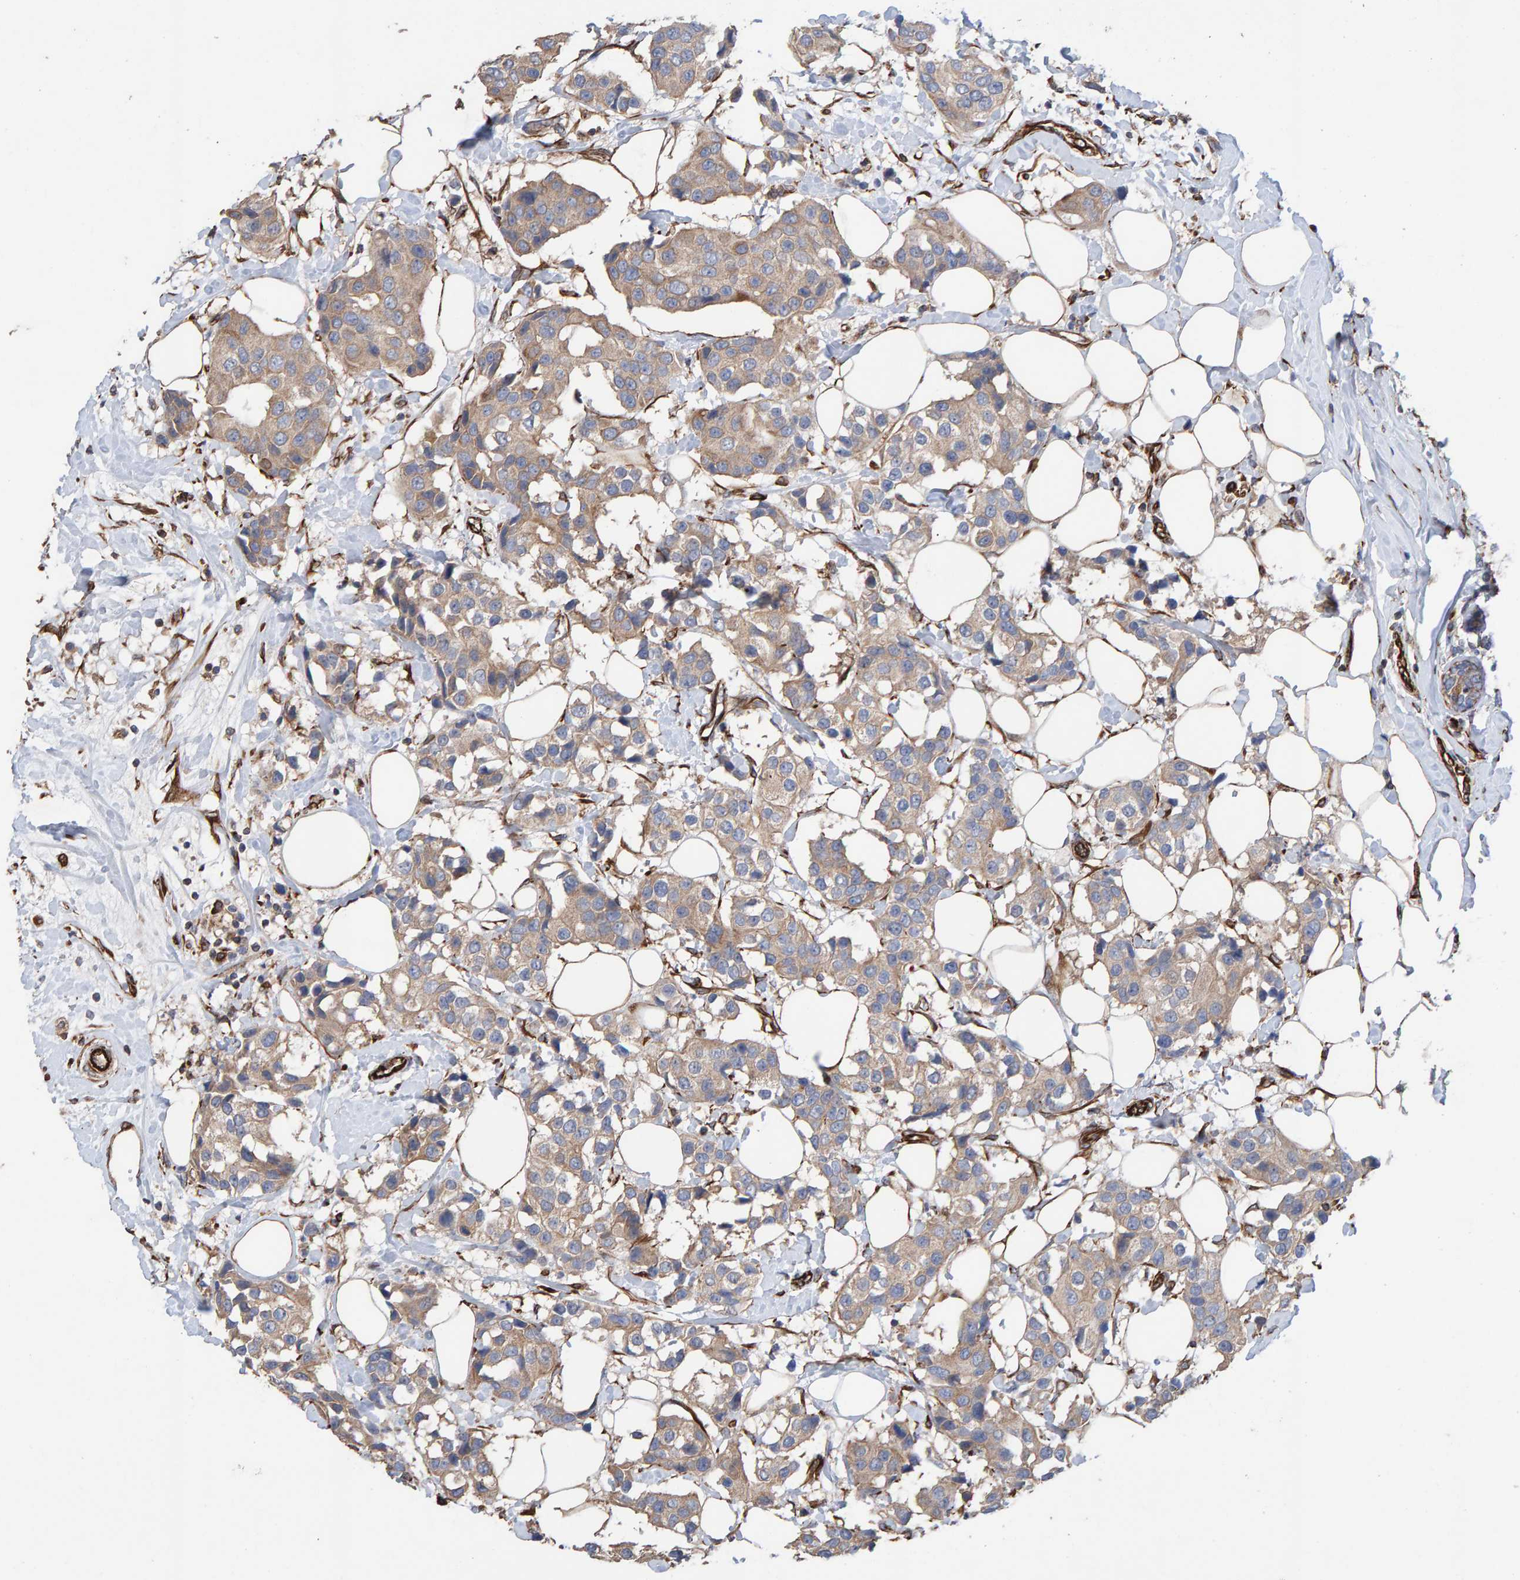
{"staining": {"intensity": "weak", "quantity": ">75%", "location": "cytoplasmic/membranous"}, "tissue": "breast cancer", "cell_type": "Tumor cells", "image_type": "cancer", "snomed": [{"axis": "morphology", "description": "Normal tissue, NOS"}, {"axis": "morphology", "description": "Duct carcinoma"}, {"axis": "topography", "description": "Breast"}], "caption": "Breast cancer (infiltrating ductal carcinoma) stained with a brown dye exhibits weak cytoplasmic/membranous positive expression in approximately >75% of tumor cells.", "gene": "ZNF347", "patient": {"sex": "female", "age": 39}}